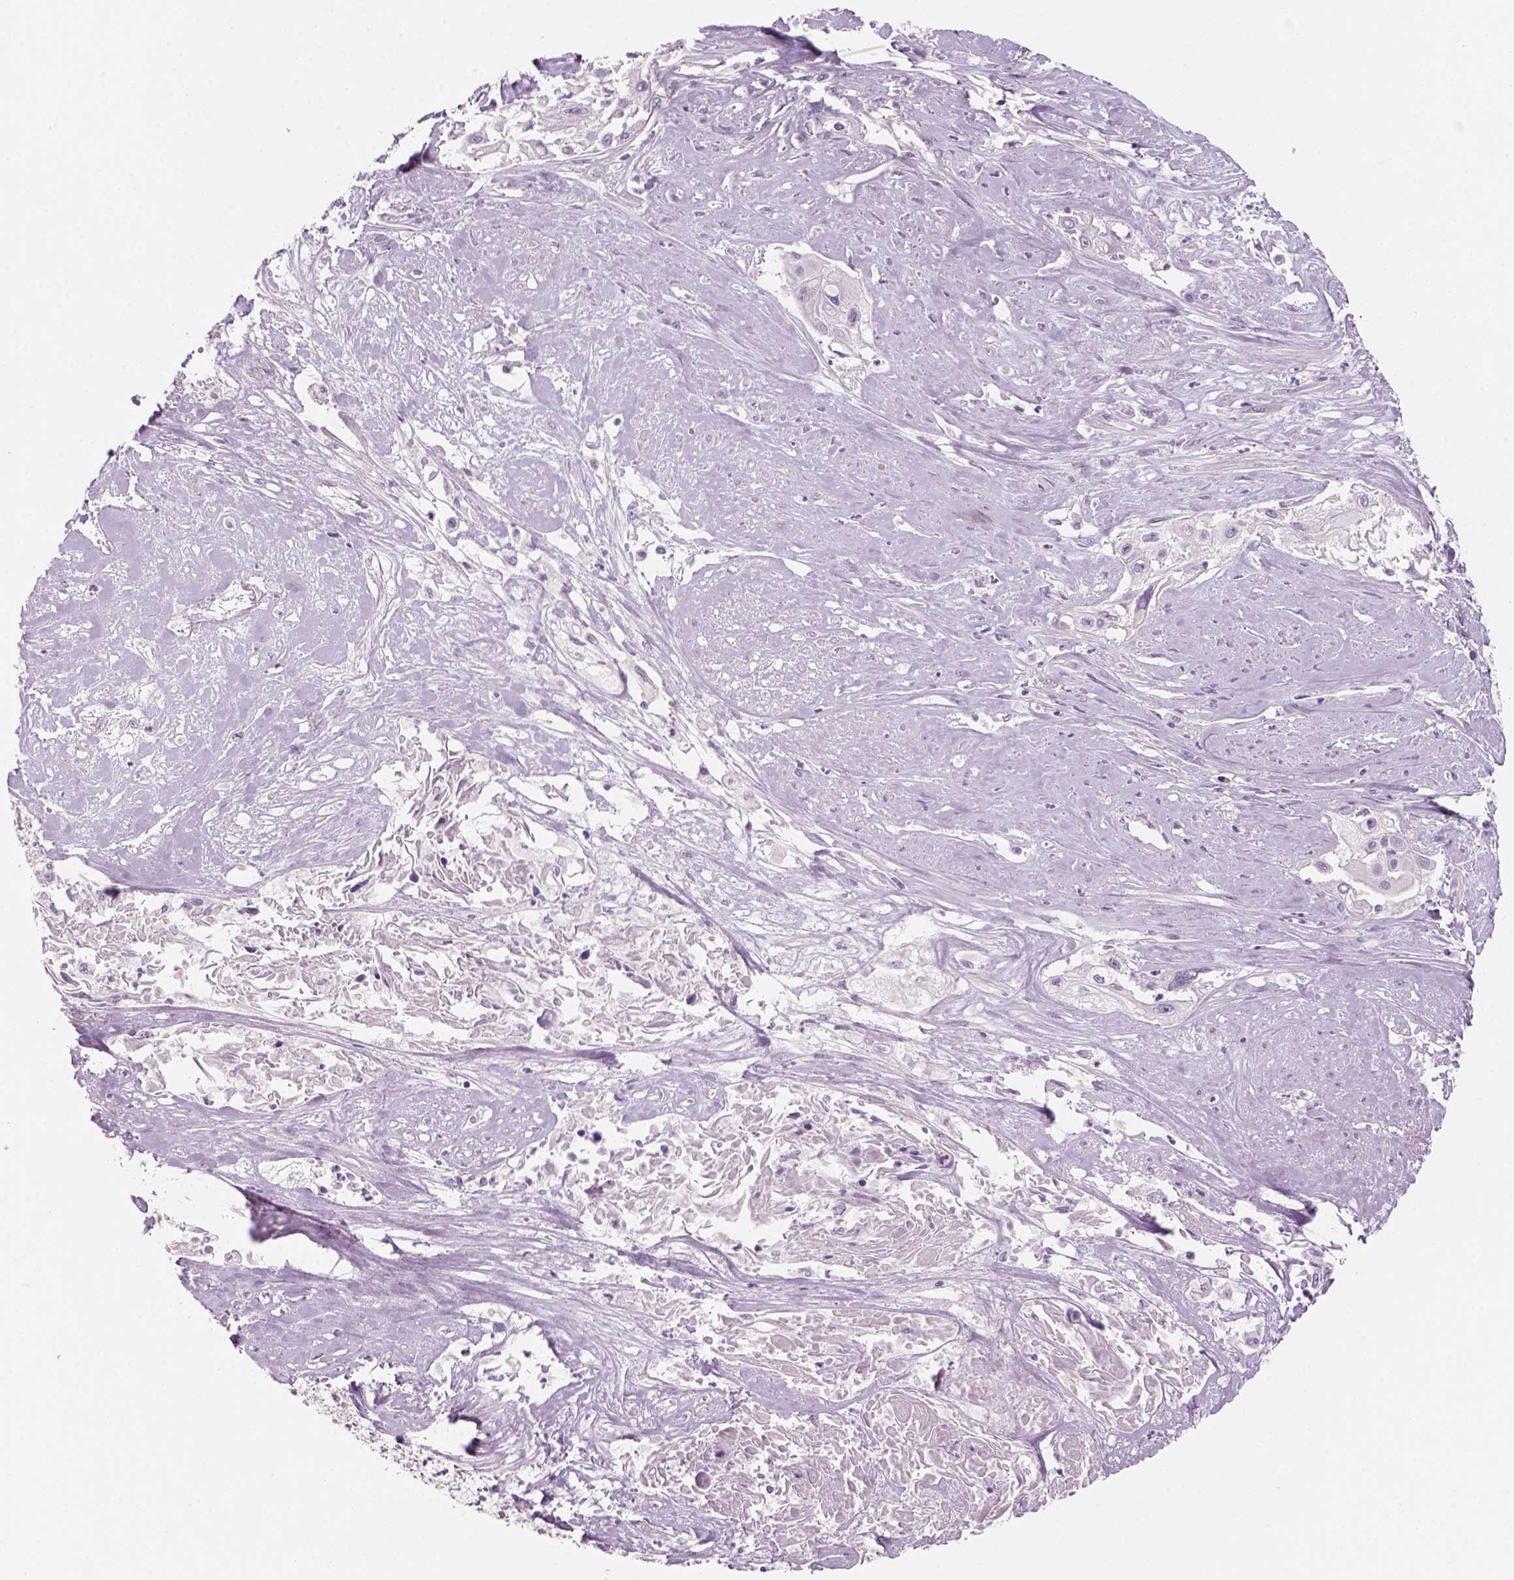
{"staining": {"intensity": "negative", "quantity": "none", "location": "none"}, "tissue": "cervical cancer", "cell_type": "Tumor cells", "image_type": "cancer", "snomed": [{"axis": "morphology", "description": "Squamous cell carcinoma, NOS"}, {"axis": "topography", "description": "Cervix"}], "caption": "Cervical cancer stained for a protein using IHC exhibits no expression tumor cells.", "gene": "KRT25", "patient": {"sex": "female", "age": 49}}